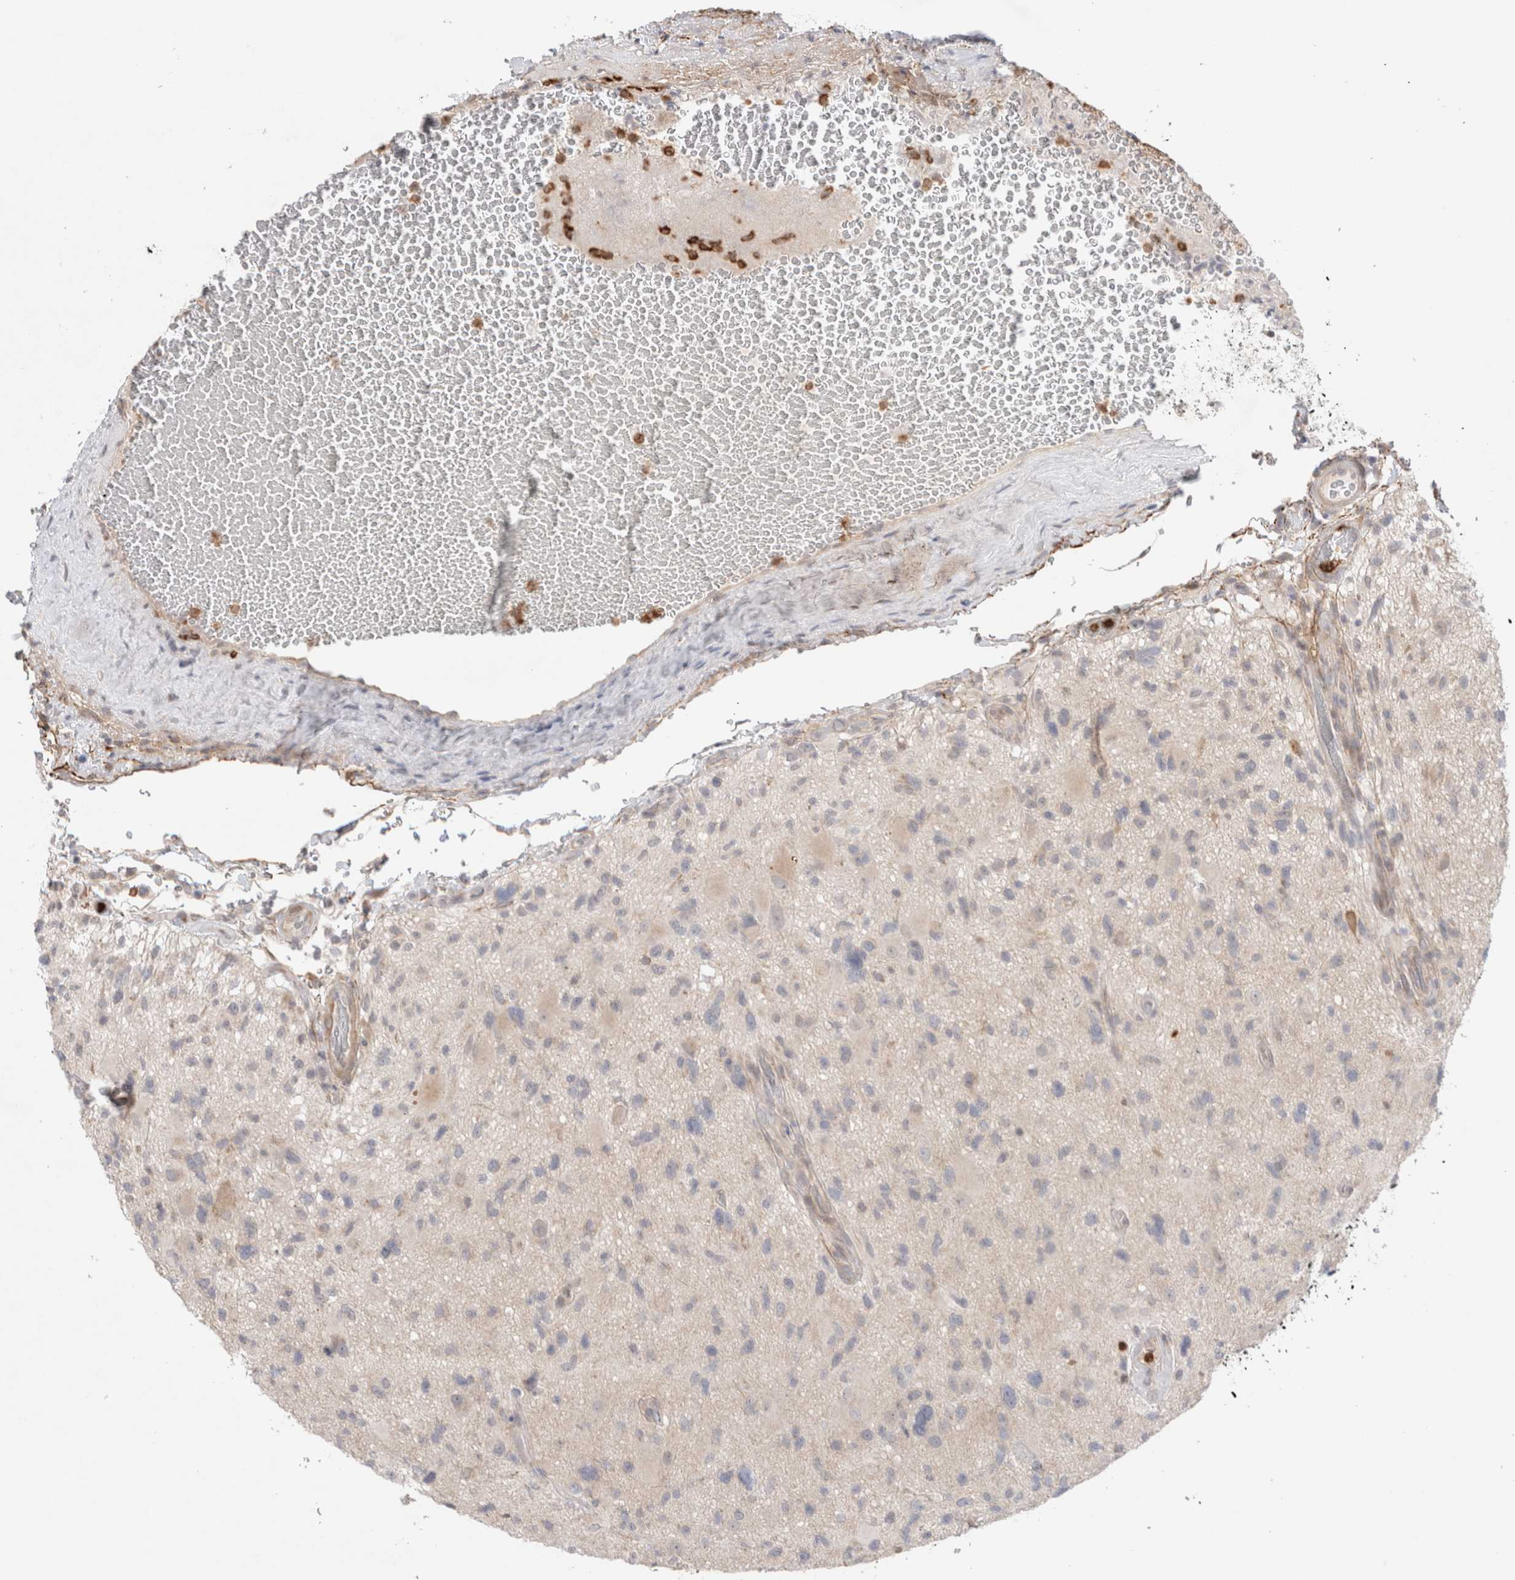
{"staining": {"intensity": "negative", "quantity": "none", "location": "none"}, "tissue": "glioma", "cell_type": "Tumor cells", "image_type": "cancer", "snomed": [{"axis": "morphology", "description": "Glioma, malignant, High grade"}, {"axis": "topography", "description": "Brain"}], "caption": "A photomicrograph of human glioma is negative for staining in tumor cells.", "gene": "GSDMB", "patient": {"sex": "male", "age": 33}}